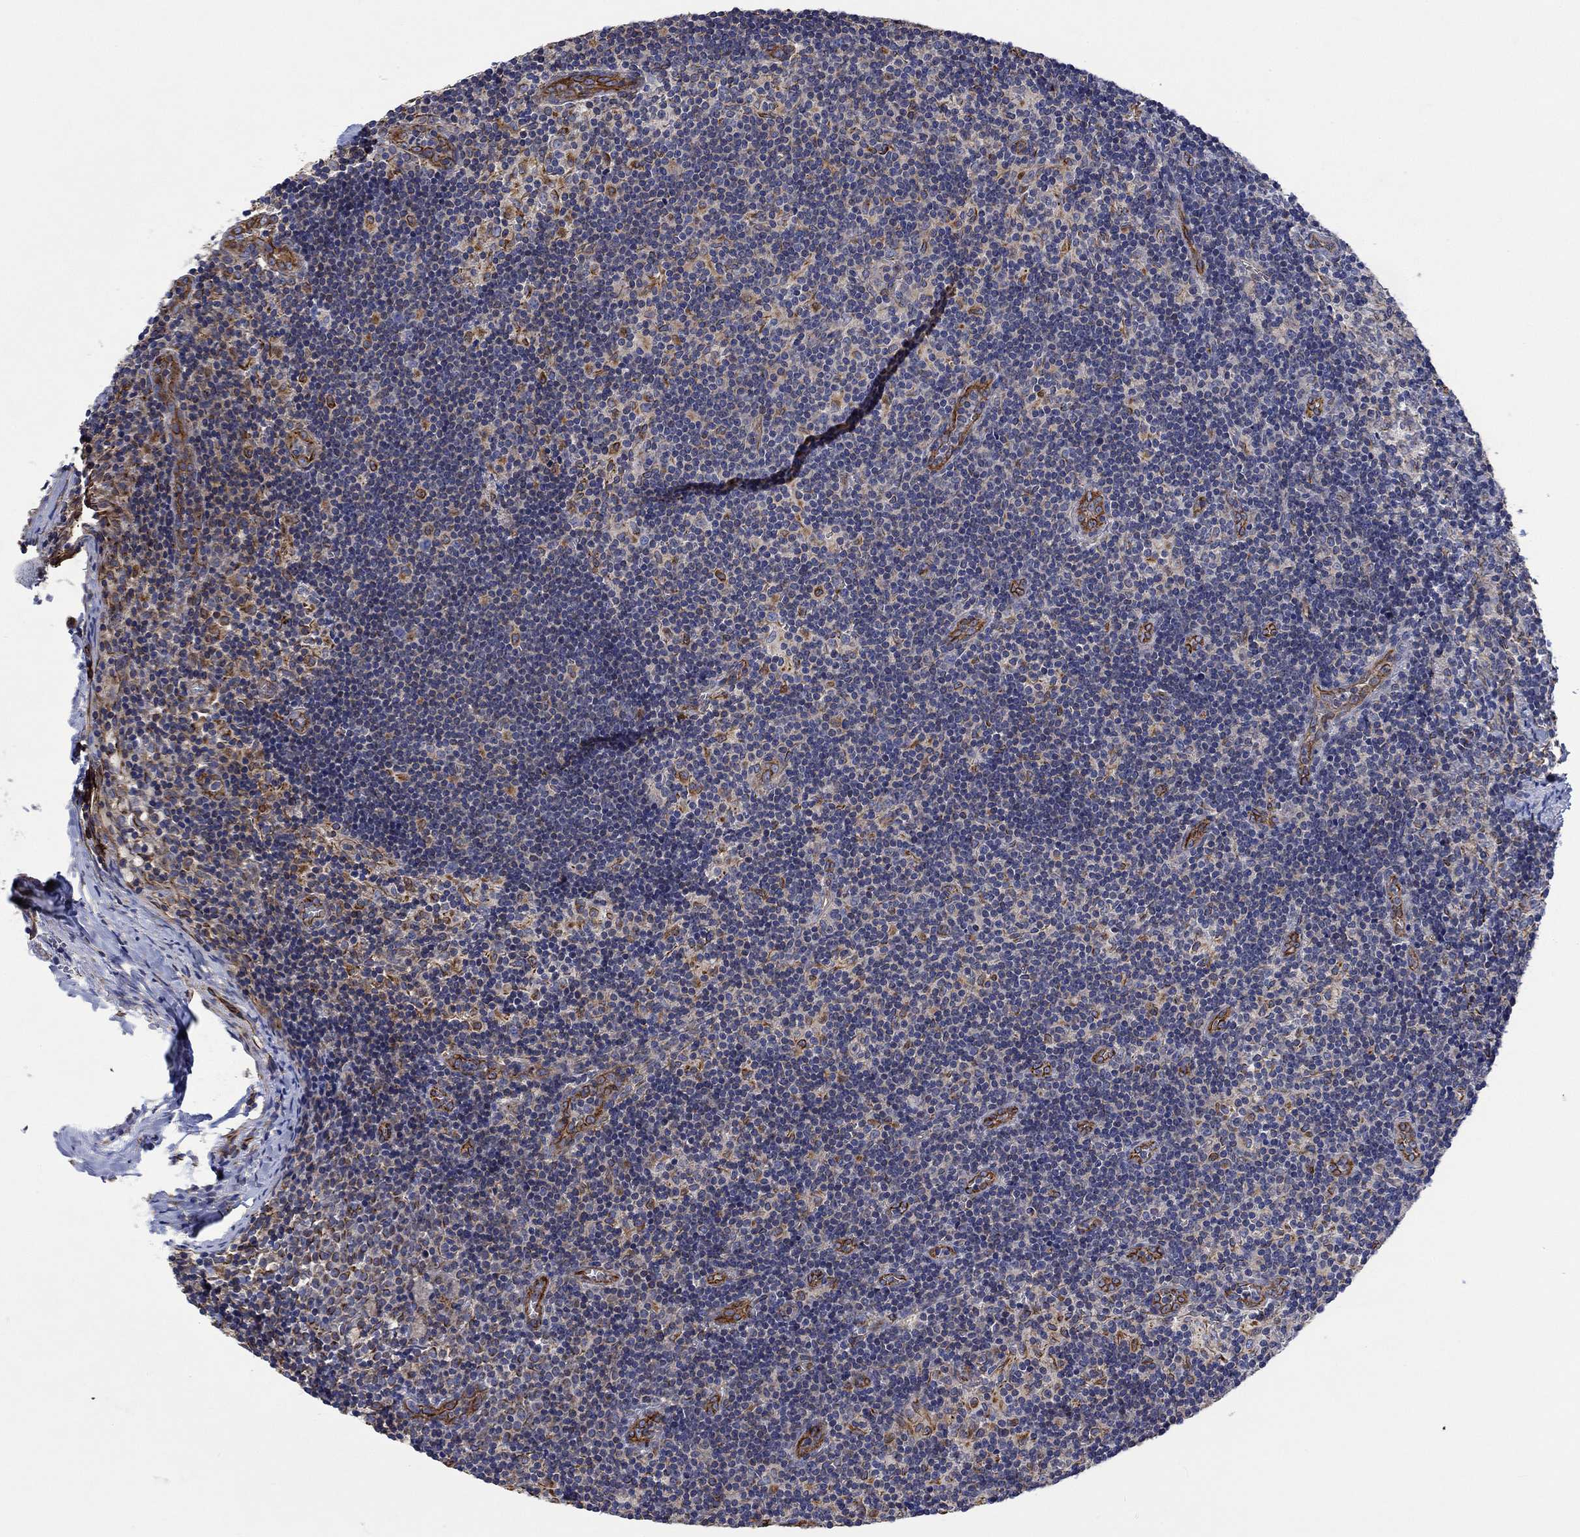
{"staining": {"intensity": "weak", "quantity": "<25%", "location": "cytoplasmic/membranous"}, "tissue": "lymph node", "cell_type": "Germinal center cells", "image_type": "normal", "snomed": [{"axis": "morphology", "description": "Normal tissue, NOS"}, {"axis": "topography", "description": "Lymph node"}], "caption": "High magnification brightfield microscopy of unremarkable lymph node stained with DAB (3,3'-diaminobenzidine) (brown) and counterstained with hematoxylin (blue): germinal center cells show no significant positivity. Brightfield microscopy of immunohistochemistry (IHC) stained with DAB (3,3'-diaminobenzidine) (brown) and hematoxylin (blue), captured at high magnification.", "gene": "CAMK1D", "patient": {"sex": "female", "age": 52}}